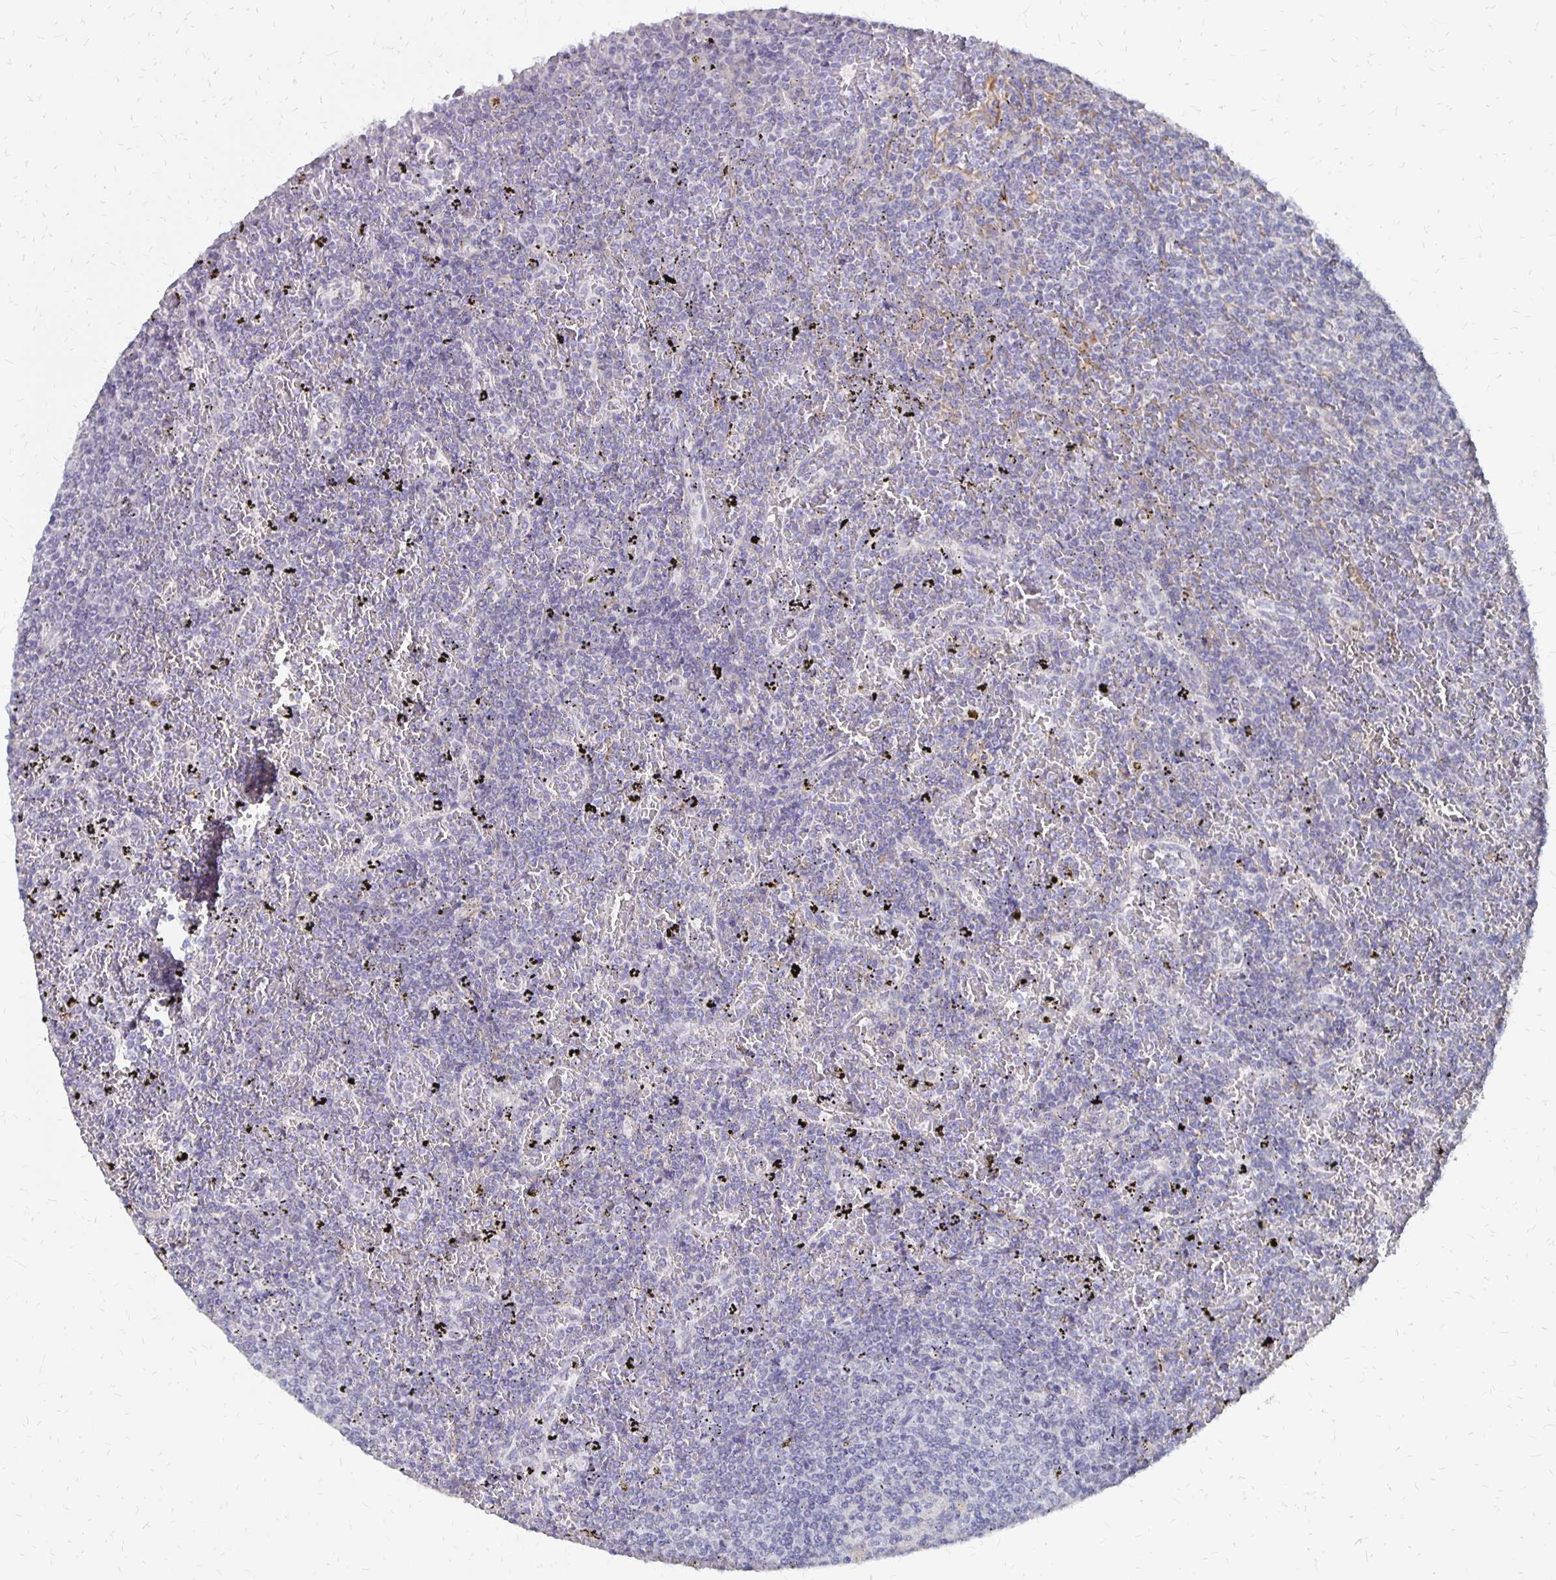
{"staining": {"intensity": "negative", "quantity": "none", "location": "none"}, "tissue": "lymphoma", "cell_type": "Tumor cells", "image_type": "cancer", "snomed": [{"axis": "morphology", "description": "Malignant lymphoma, non-Hodgkin's type, Low grade"}, {"axis": "topography", "description": "Spleen"}], "caption": "The immunohistochemistry image has no significant expression in tumor cells of lymphoma tissue.", "gene": "ATOSB", "patient": {"sex": "female", "age": 77}}